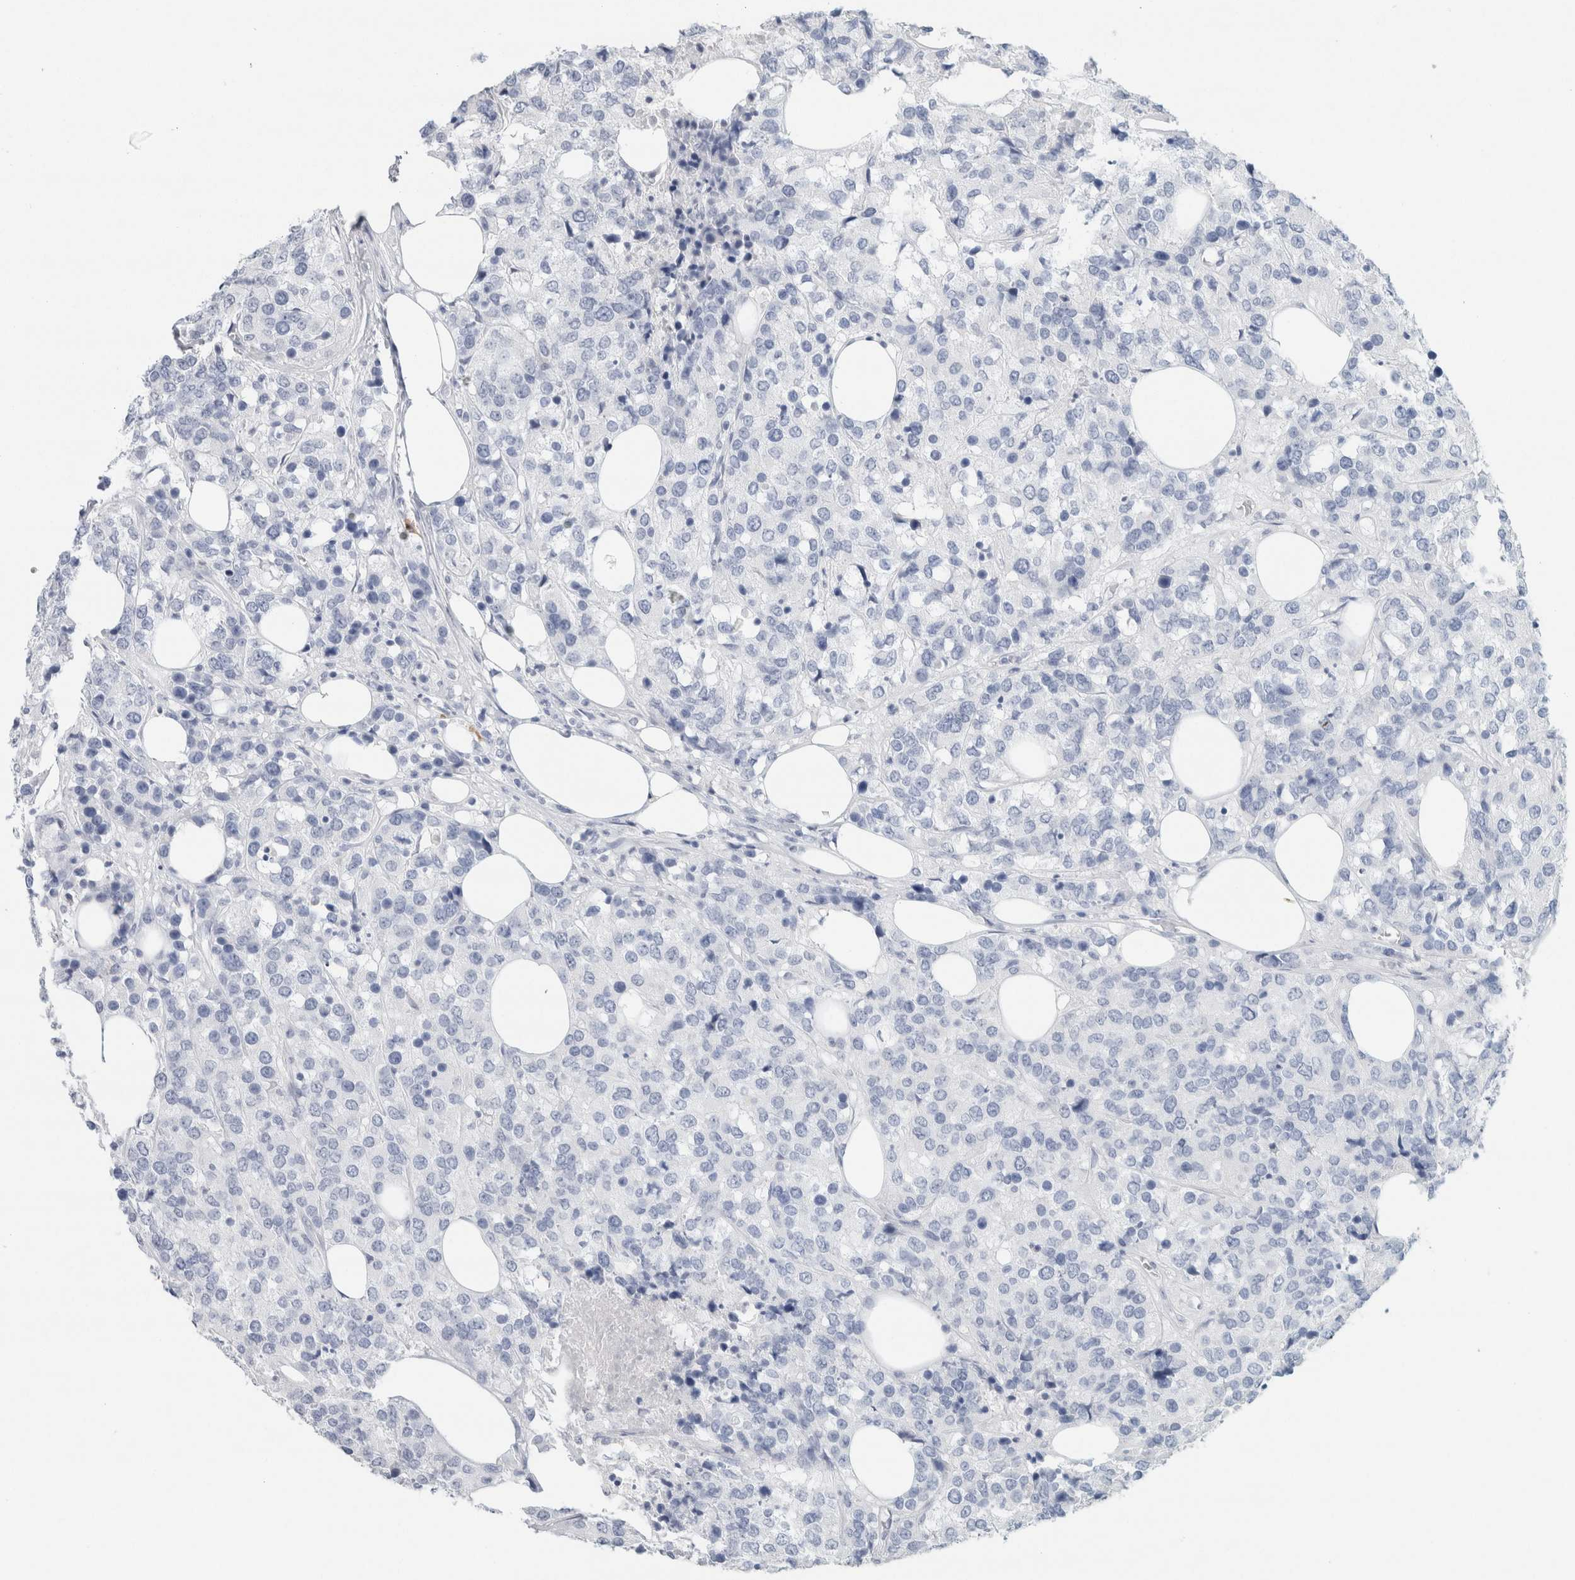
{"staining": {"intensity": "negative", "quantity": "none", "location": "none"}, "tissue": "breast cancer", "cell_type": "Tumor cells", "image_type": "cancer", "snomed": [{"axis": "morphology", "description": "Lobular carcinoma"}, {"axis": "topography", "description": "Breast"}], "caption": "IHC of human breast cancer (lobular carcinoma) displays no positivity in tumor cells.", "gene": "IL6", "patient": {"sex": "female", "age": 59}}